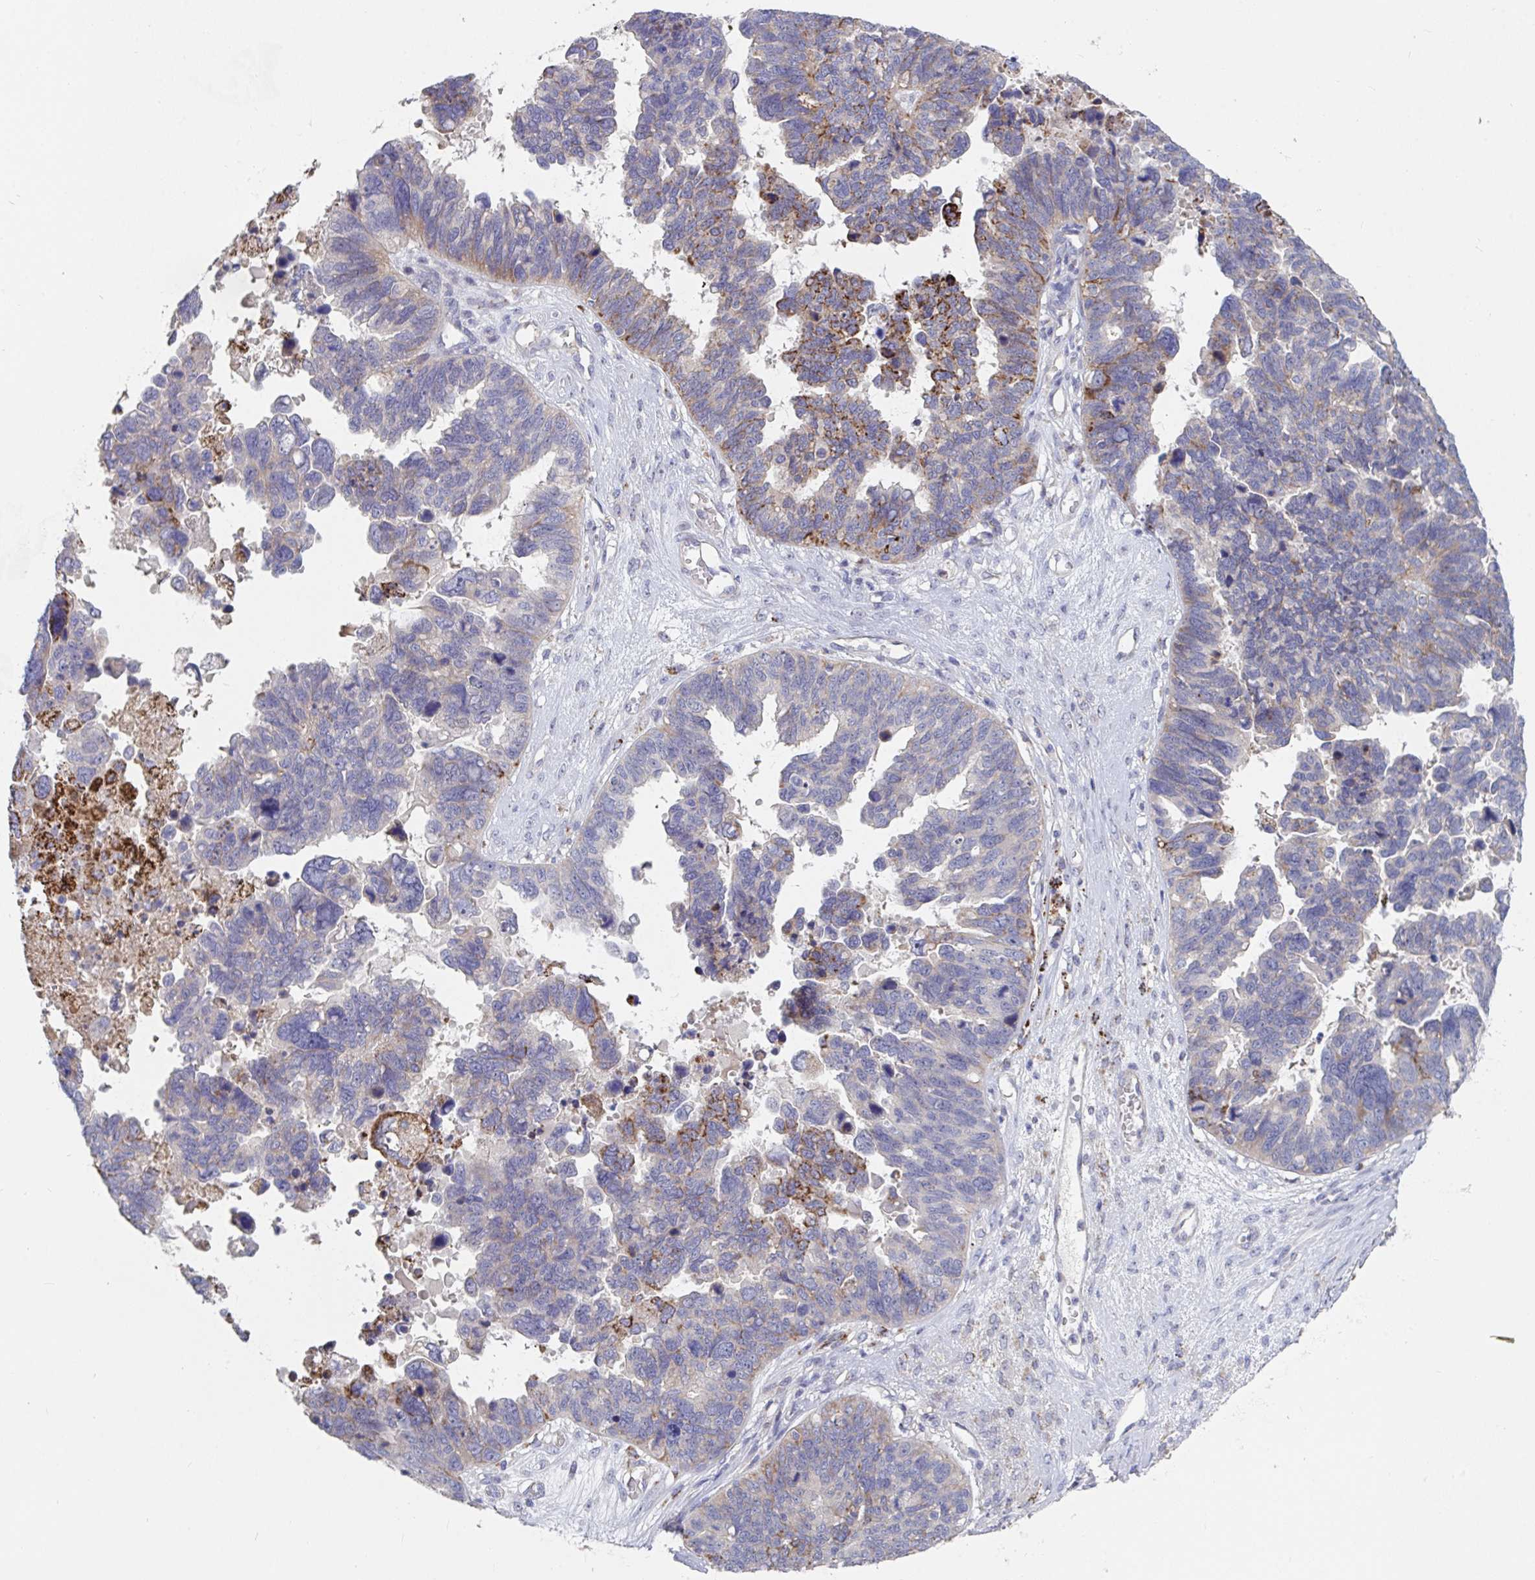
{"staining": {"intensity": "strong", "quantity": "<25%", "location": "cytoplasmic/membranous"}, "tissue": "ovarian cancer", "cell_type": "Tumor cells", "image_type": "cancer", "snomed": [{"axis": "morphology", "description": "Cystadenocarcinoma, serous, NOS"}, {"axis": "topography", "description": "Ovary"}], "caption": "Tumor cells display strong cytoplasmic/membranous staining in approximately <25% of cells in ovarian cancer. (DAB (3,3'-diaminobenzidine) = brown stain, brightfield microscopy at high magnification).", "gene": "FAM156B", "patient": {"sex": "female", "age": 60}}